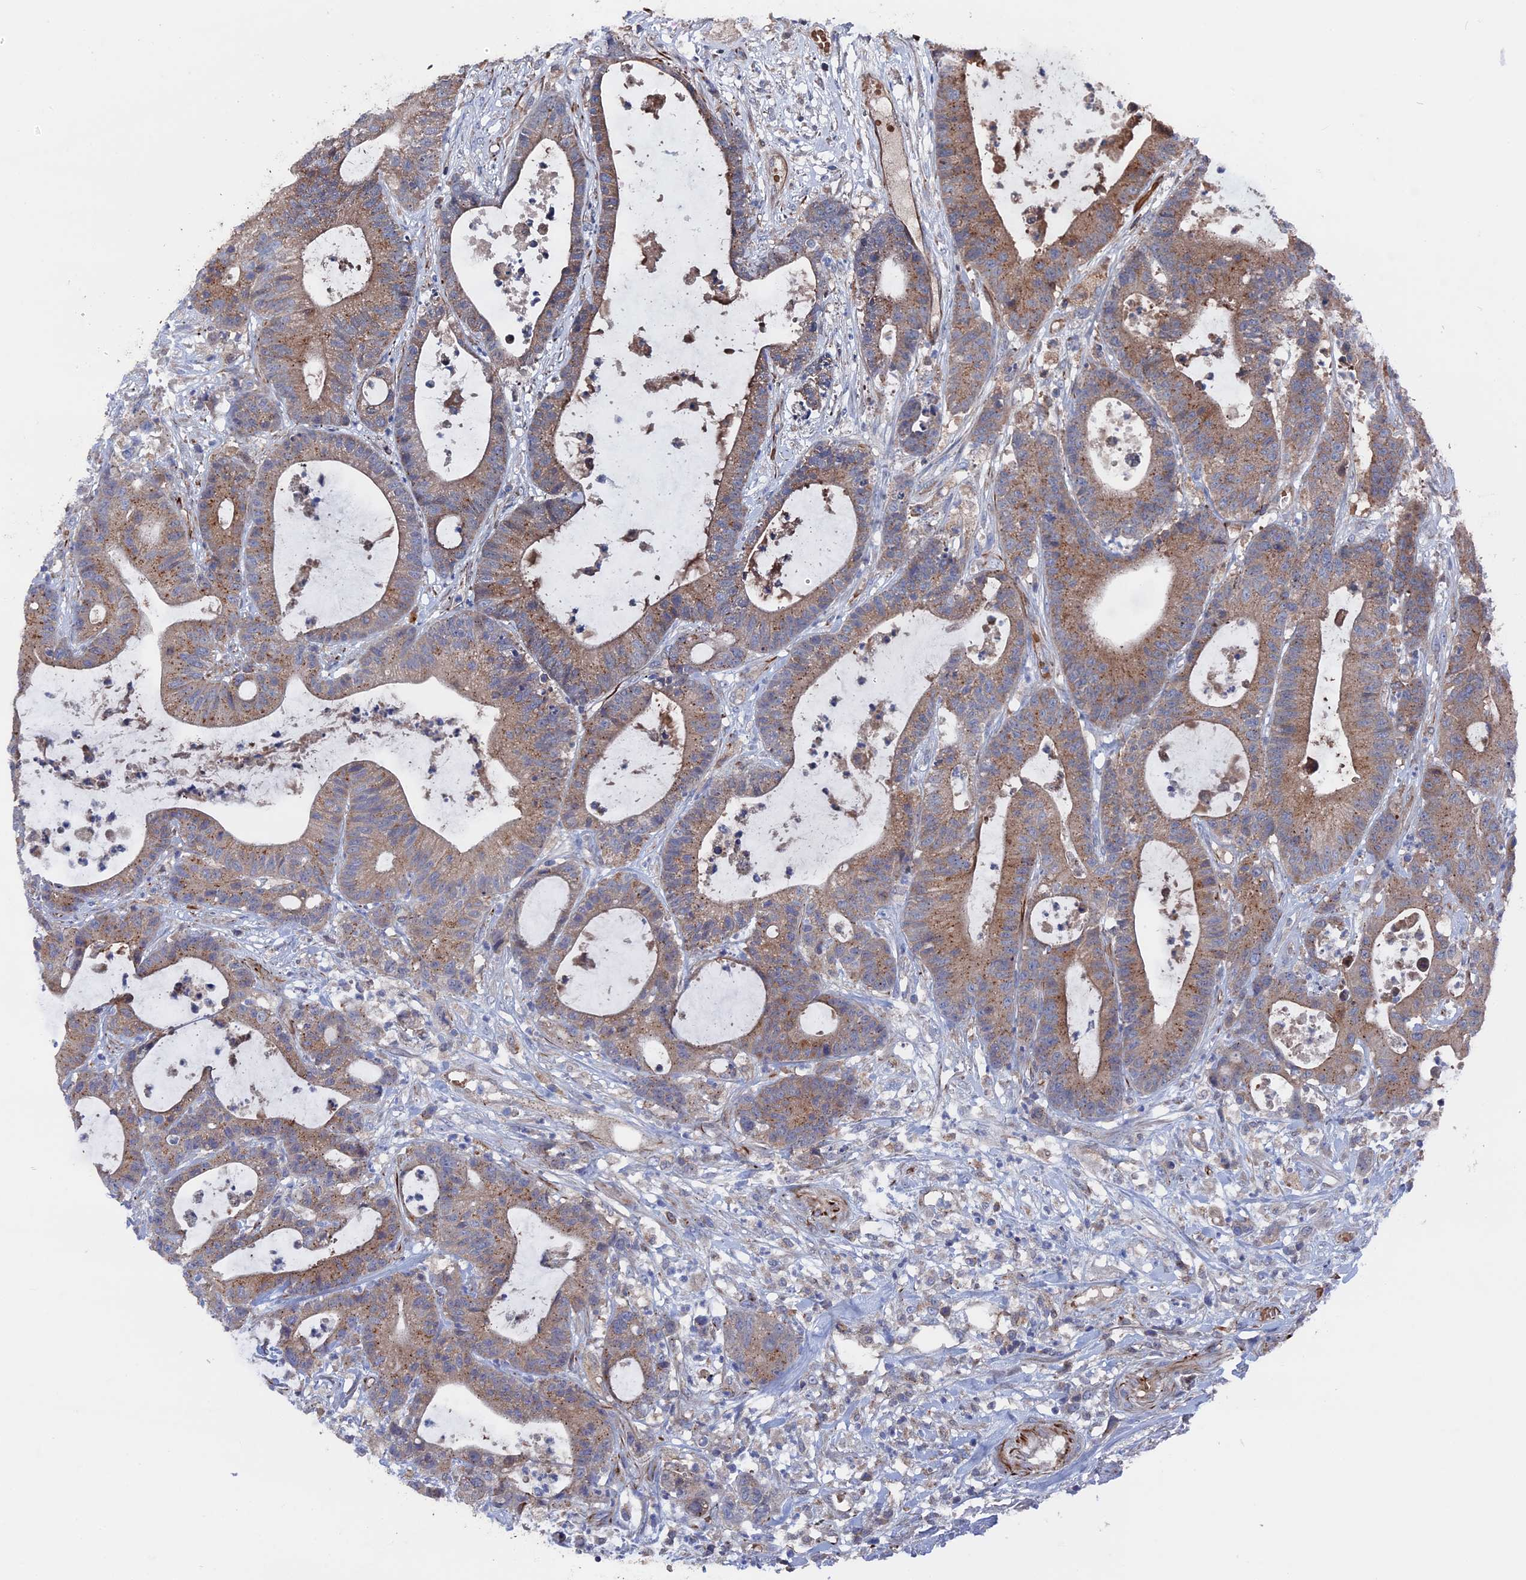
{"staining": {"intensity": "moderate", "quantity": ">75%", "location": "cytoplasmic/membranous"}, "tissue": "colorectal cancer", "cell_type": "Tumor cells", "image_type": "cancer", "snomed": [{"axis": "morphology", "description": "Adenocarcinoma, NOS"}, {"axis": "topography", "description": "Colon"}], "caption": "Immunohistochemical staining of human colorectal cancer (adenocarcinoma) displays medium levels of moderate cytoplasmic/membranous staining in approximately >75% of tumor cells.", "gene": "SMG9", "patient": {"sex": "female", "age": 84}}